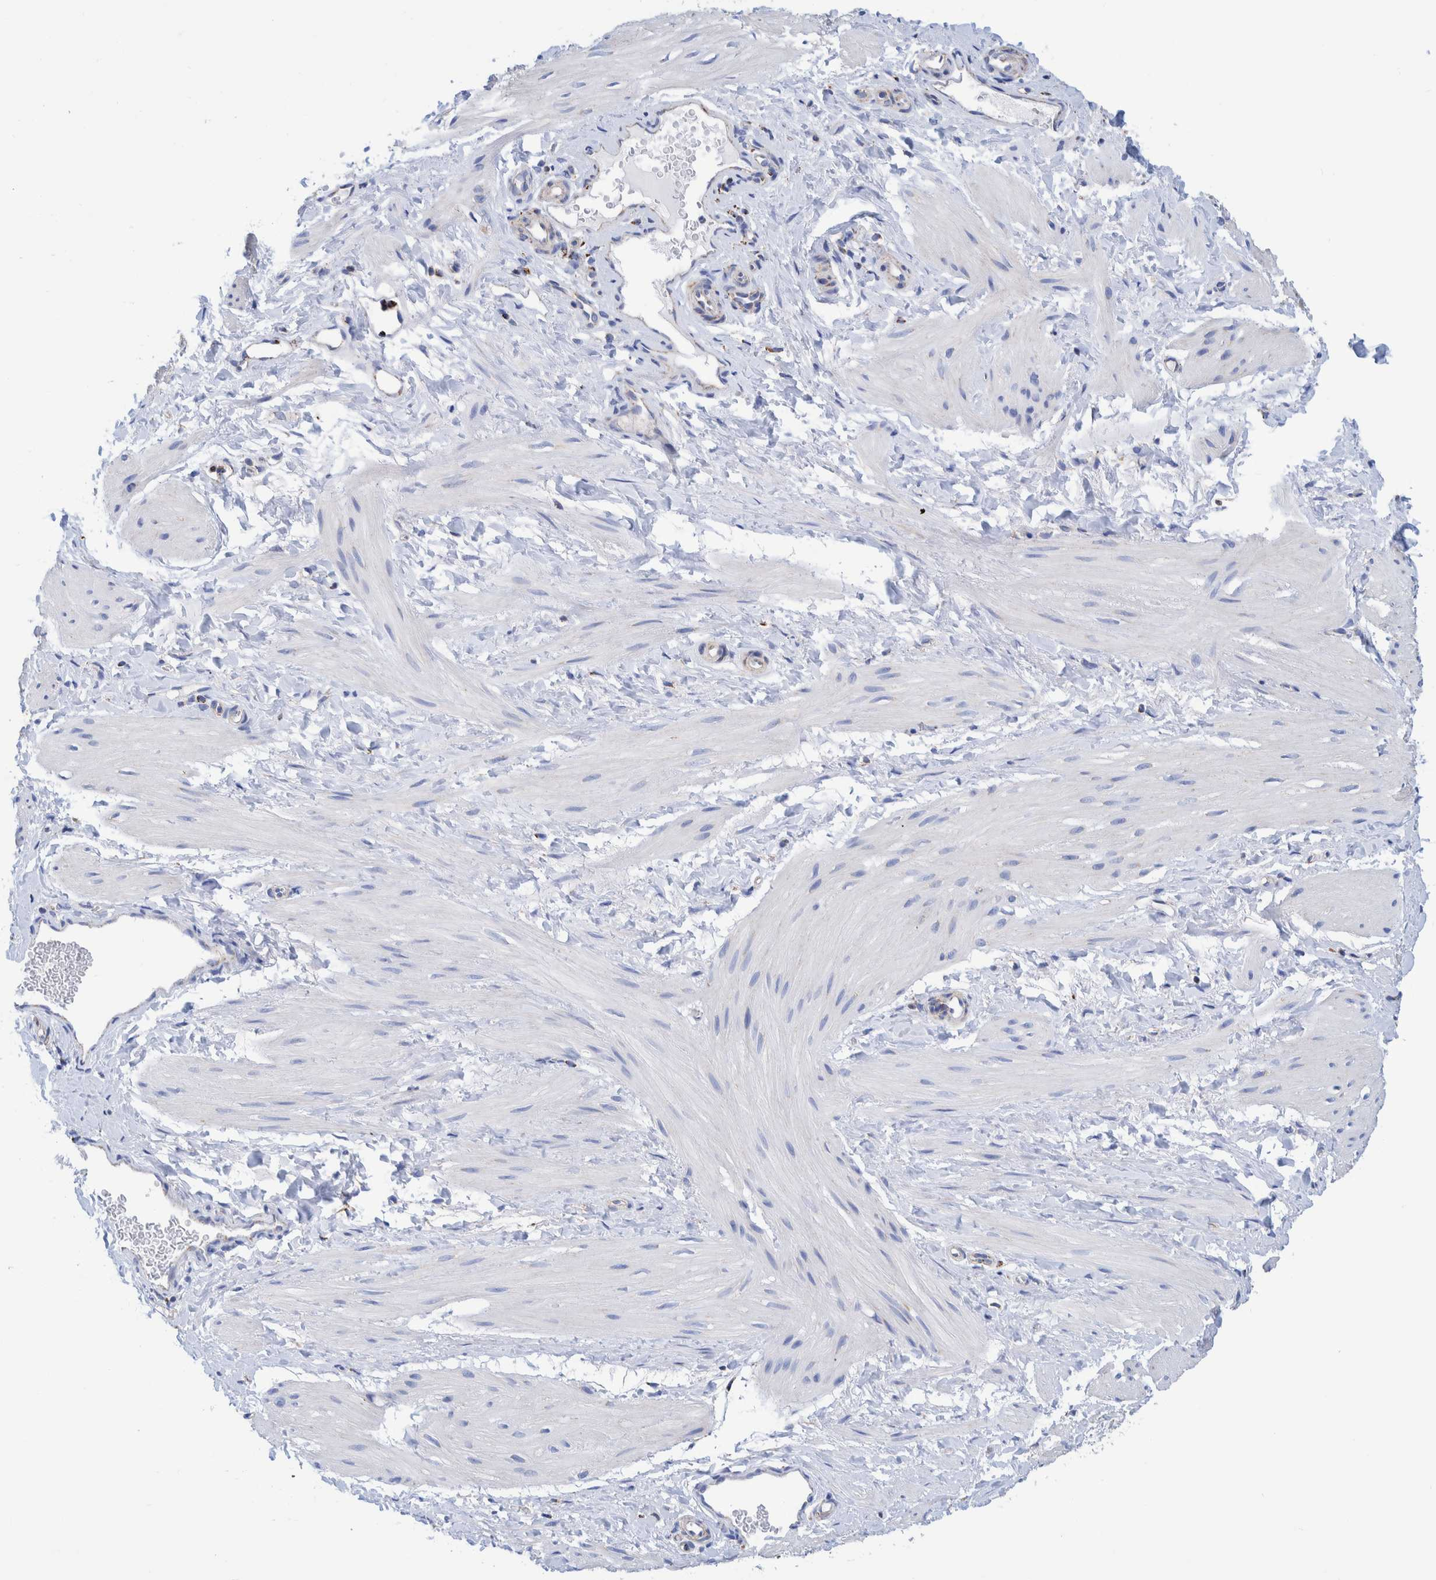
{"staining": {"intensity": "negative", "quantity": "none", "location": "none"}, "tissue": "smooth muscle", "cell_type": "Smooth muscle cells", "image_type": "normal", "snomed": [{"axis": "morphology", "description": "Normal tissue, NOS"}, {"axis": "topography", "description": "Smooth muscle"}], "caption": "Immunohistochemistry (IHC) photomicrograph of benign smooth muscle: smooth muscle stained with DAB (3,3'-diaminobenzidine) reveals no significant protein expression in smooth muscle cells.", "gene": "DECR1", "patient": {"sex": "male", "age": 16}}